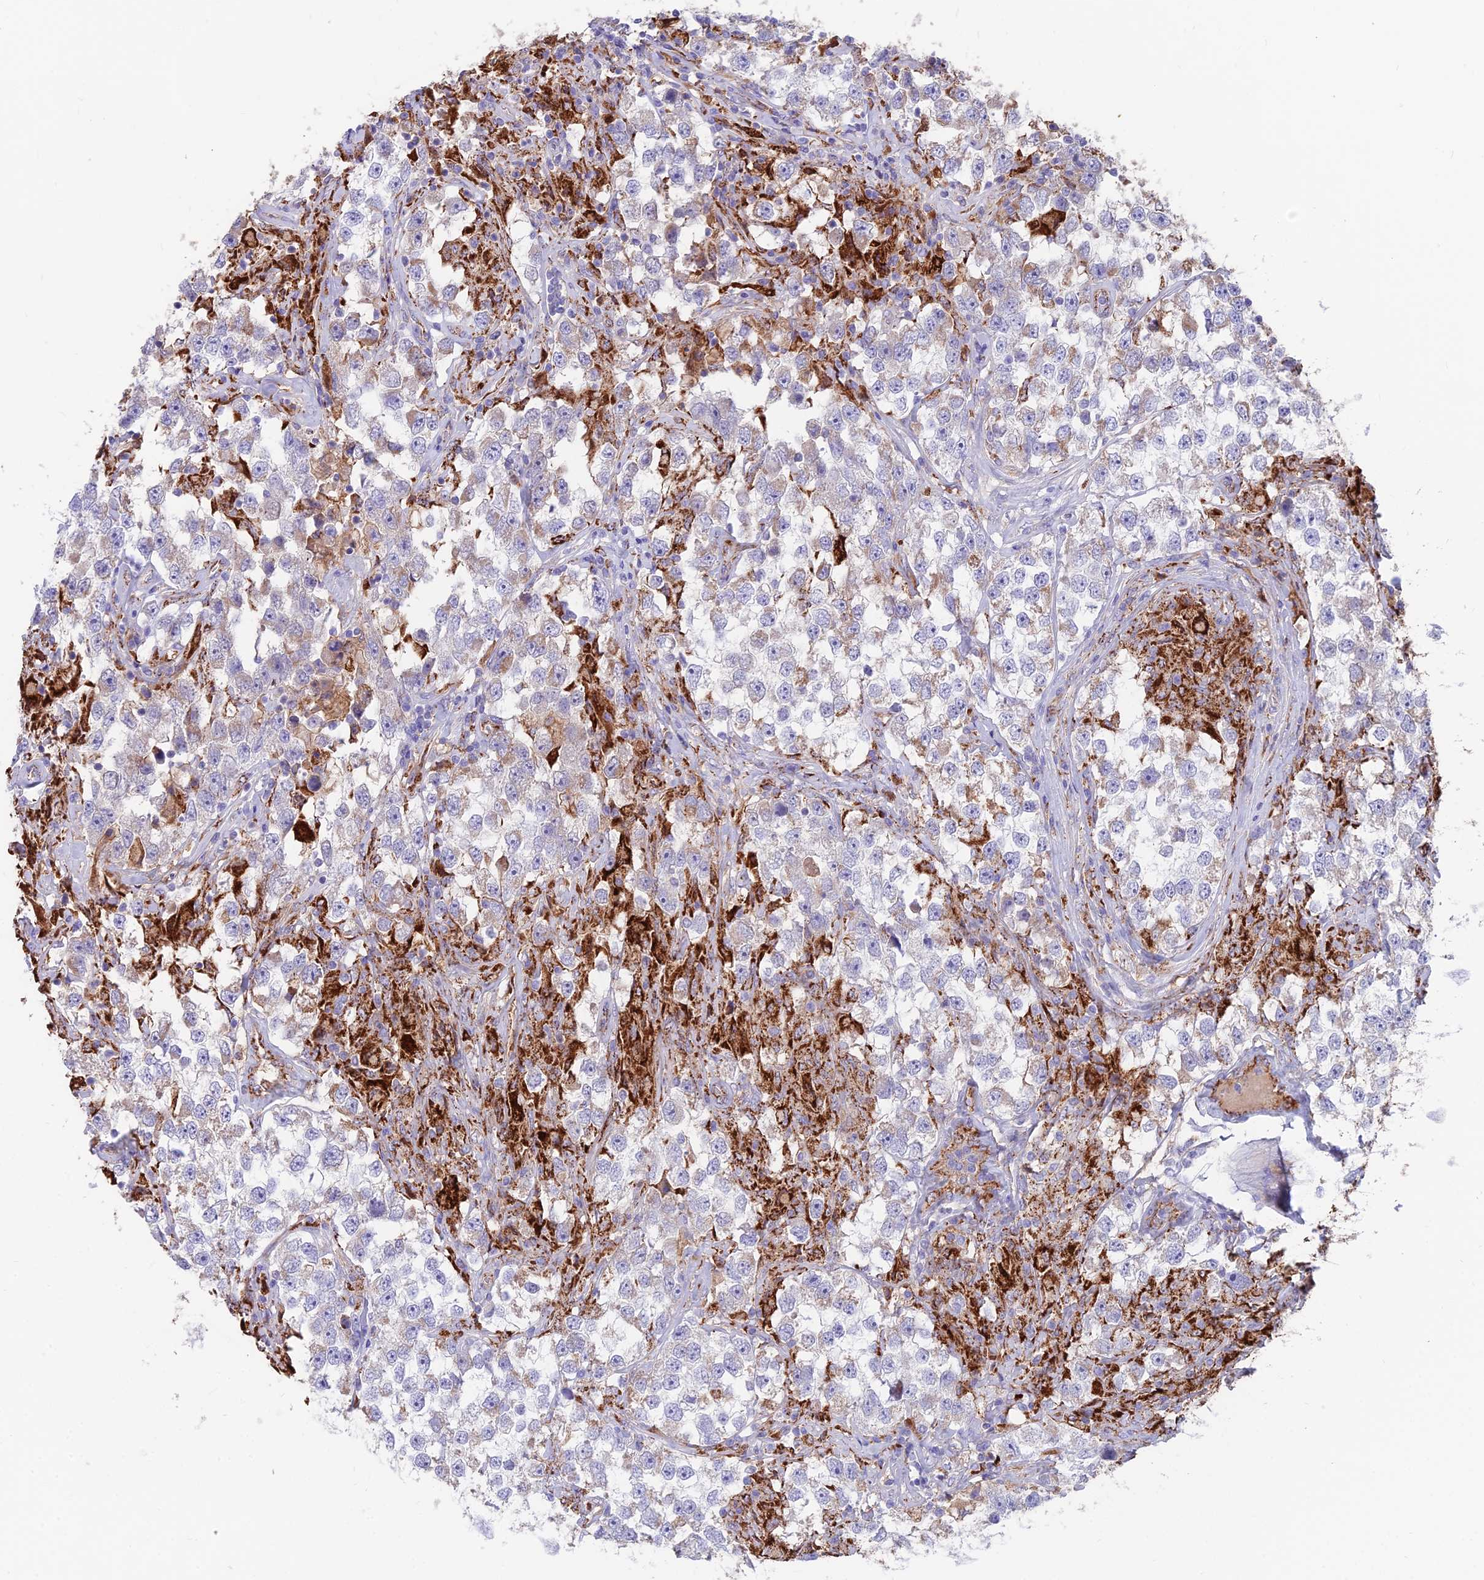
{"staining": {"intensity": "weak", "quantity": "25%-75%", "location": "cytoplasmic/membranous"}, "tissue": "testis cancer", "cell_type": "Tumor cells", "image_type": "cancer", "snomed": [{"axis": "morphology", "description": "Seminoma, NOS"}, {"axis": "topography", "description": "Testis"}], "caption": "High-magnification brightfield microscopy of seminoma (testis) stained with DAB (brown) and counterstained with hematoxylin (blue). tumor cells exhibit weak cytoplasmic/membranous expression is present in about25%-75% of cells.", "gene": "TIGD6", "patient": {"sex": "male", "age": 46}}